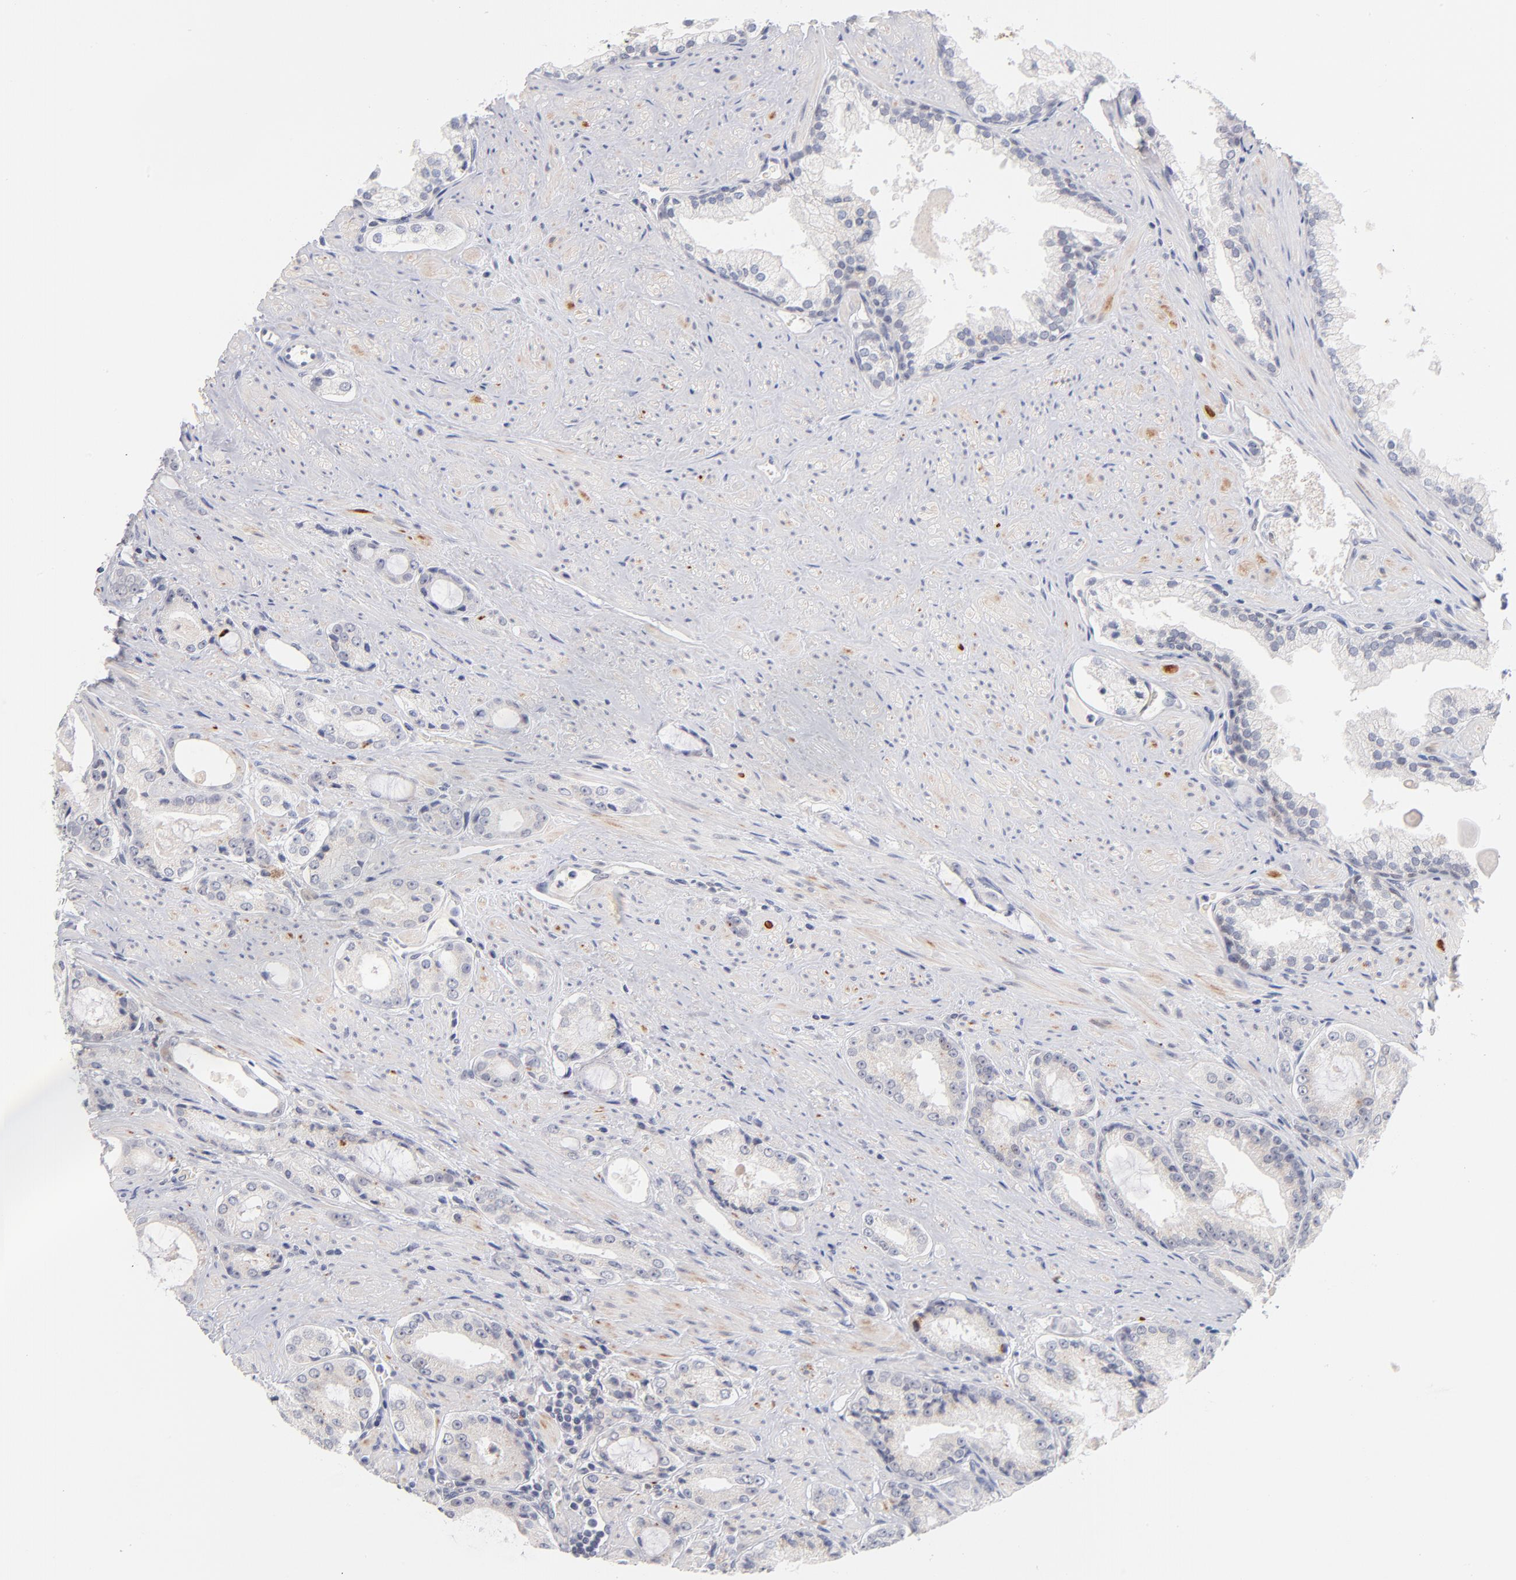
{"staining": {"intensity": "negative", "quantity": "none", "location": "none"}, "tissue": "prostate cancer", "cell_type": "Tumor cells", "image_type": "cancer", "snomed": [{"axis": "morphology", "description": "Adenocarcinoma, Medium grade"}, {"axis": "topography", "description": "Prostate"}], "caption": "This is an immunohistochemistry (IHC) photomicrograph of prostate cancer (adenocarcinoma (medium-grade)). There is no staining in tumor cells.", "gene": "PARP1", "patient": {"sex": "male", "age": 60}}